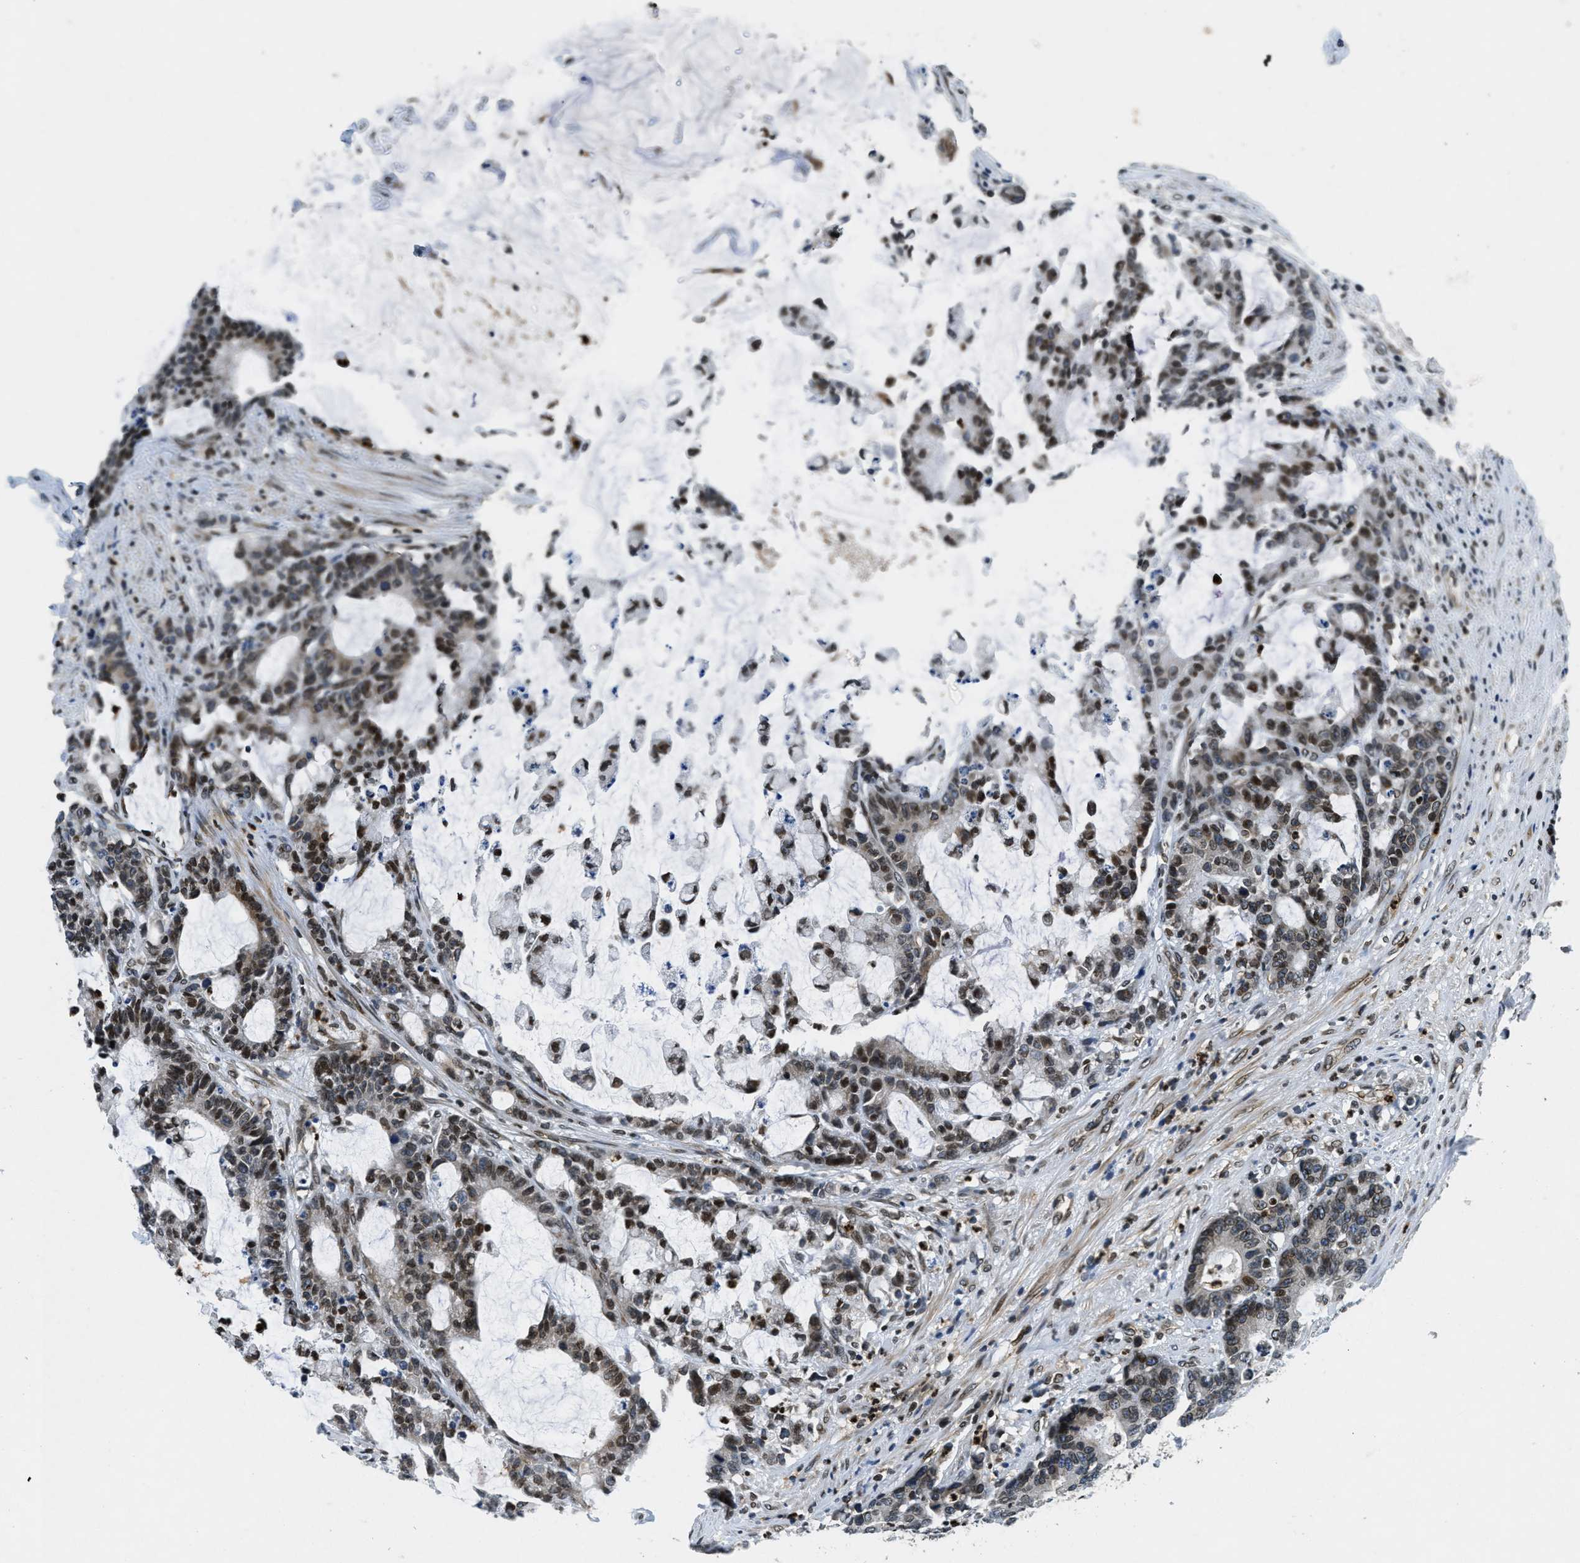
{"staining": {"intensity": "moderate", "quantity": ">75%", "location": "nuclear"}, "tissue": "colorectal cancer", "cell_type": "Tumor cells", "image_type": "cancer", "snomed": [{"axis": "morphology", "description": "Adenocarcinoma, NOS"}, {"axis": "topography", "description": "Colon"}], "caption": "Protein expression analysis of human colorectal cancer (adenocarcinoma) reveals moderate nuclear staining in about >75% of tumor cells.", "gene": "ZC3HC1", "patient": {"sex": "female", "age": 84}}